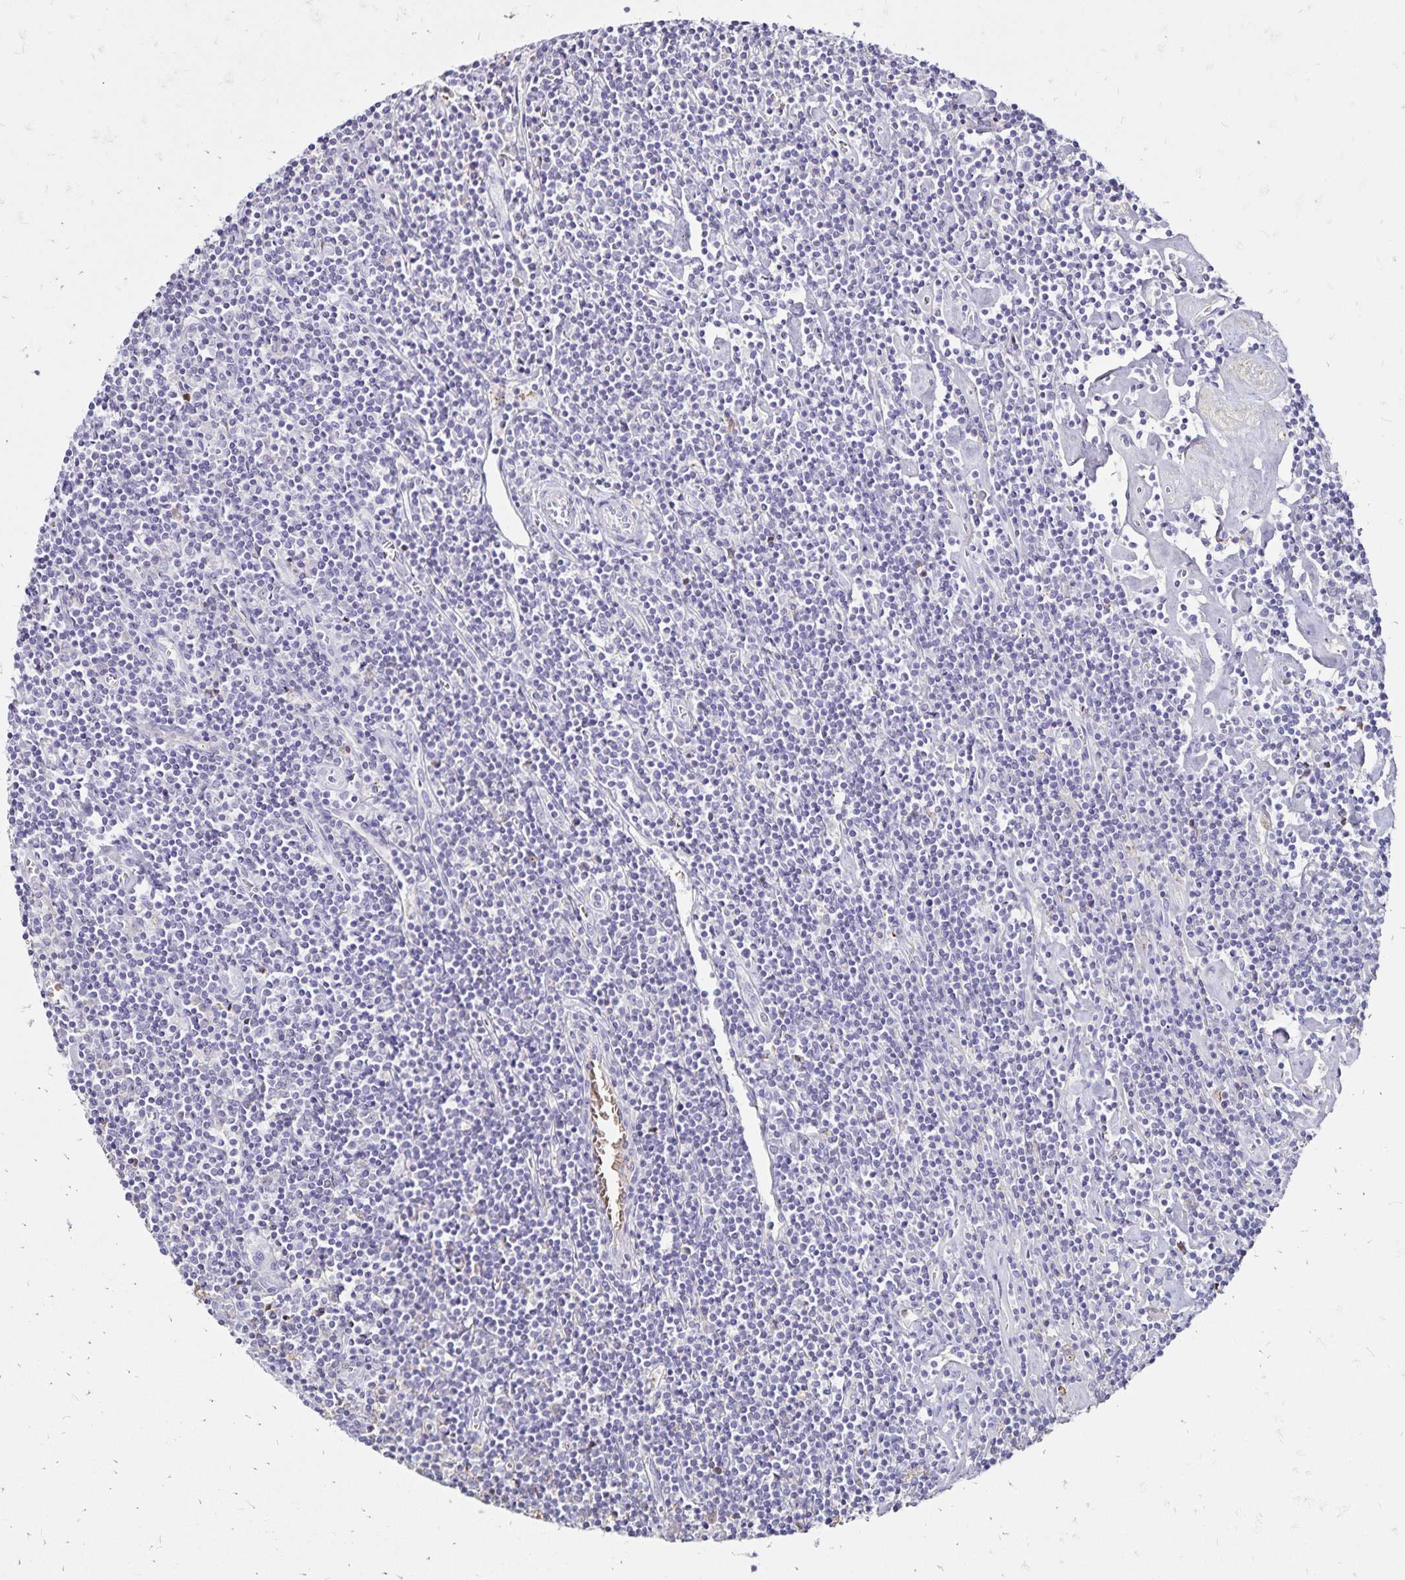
{"staining": {"intensity": "negative", "quantity": "none", "location": "none"}, "tissue": "lymphoma", "cell_type": "Tumor cells", "image_type": "cancer", "snomed": [{"axis": "morphology", "description": "Hodgkin's disease, NOS"}, {"axis": "topography", "description": "Lymph node"}], "caption": "Immunohistochemistry (IHC) photomicrograph of neoplastic tissue: Hodgkin's disease stained with DAB demonstrates no significant protein positivity in tumor cells.", "gene": "KISS1", "patient": {"sex": "male", "age": 40}}